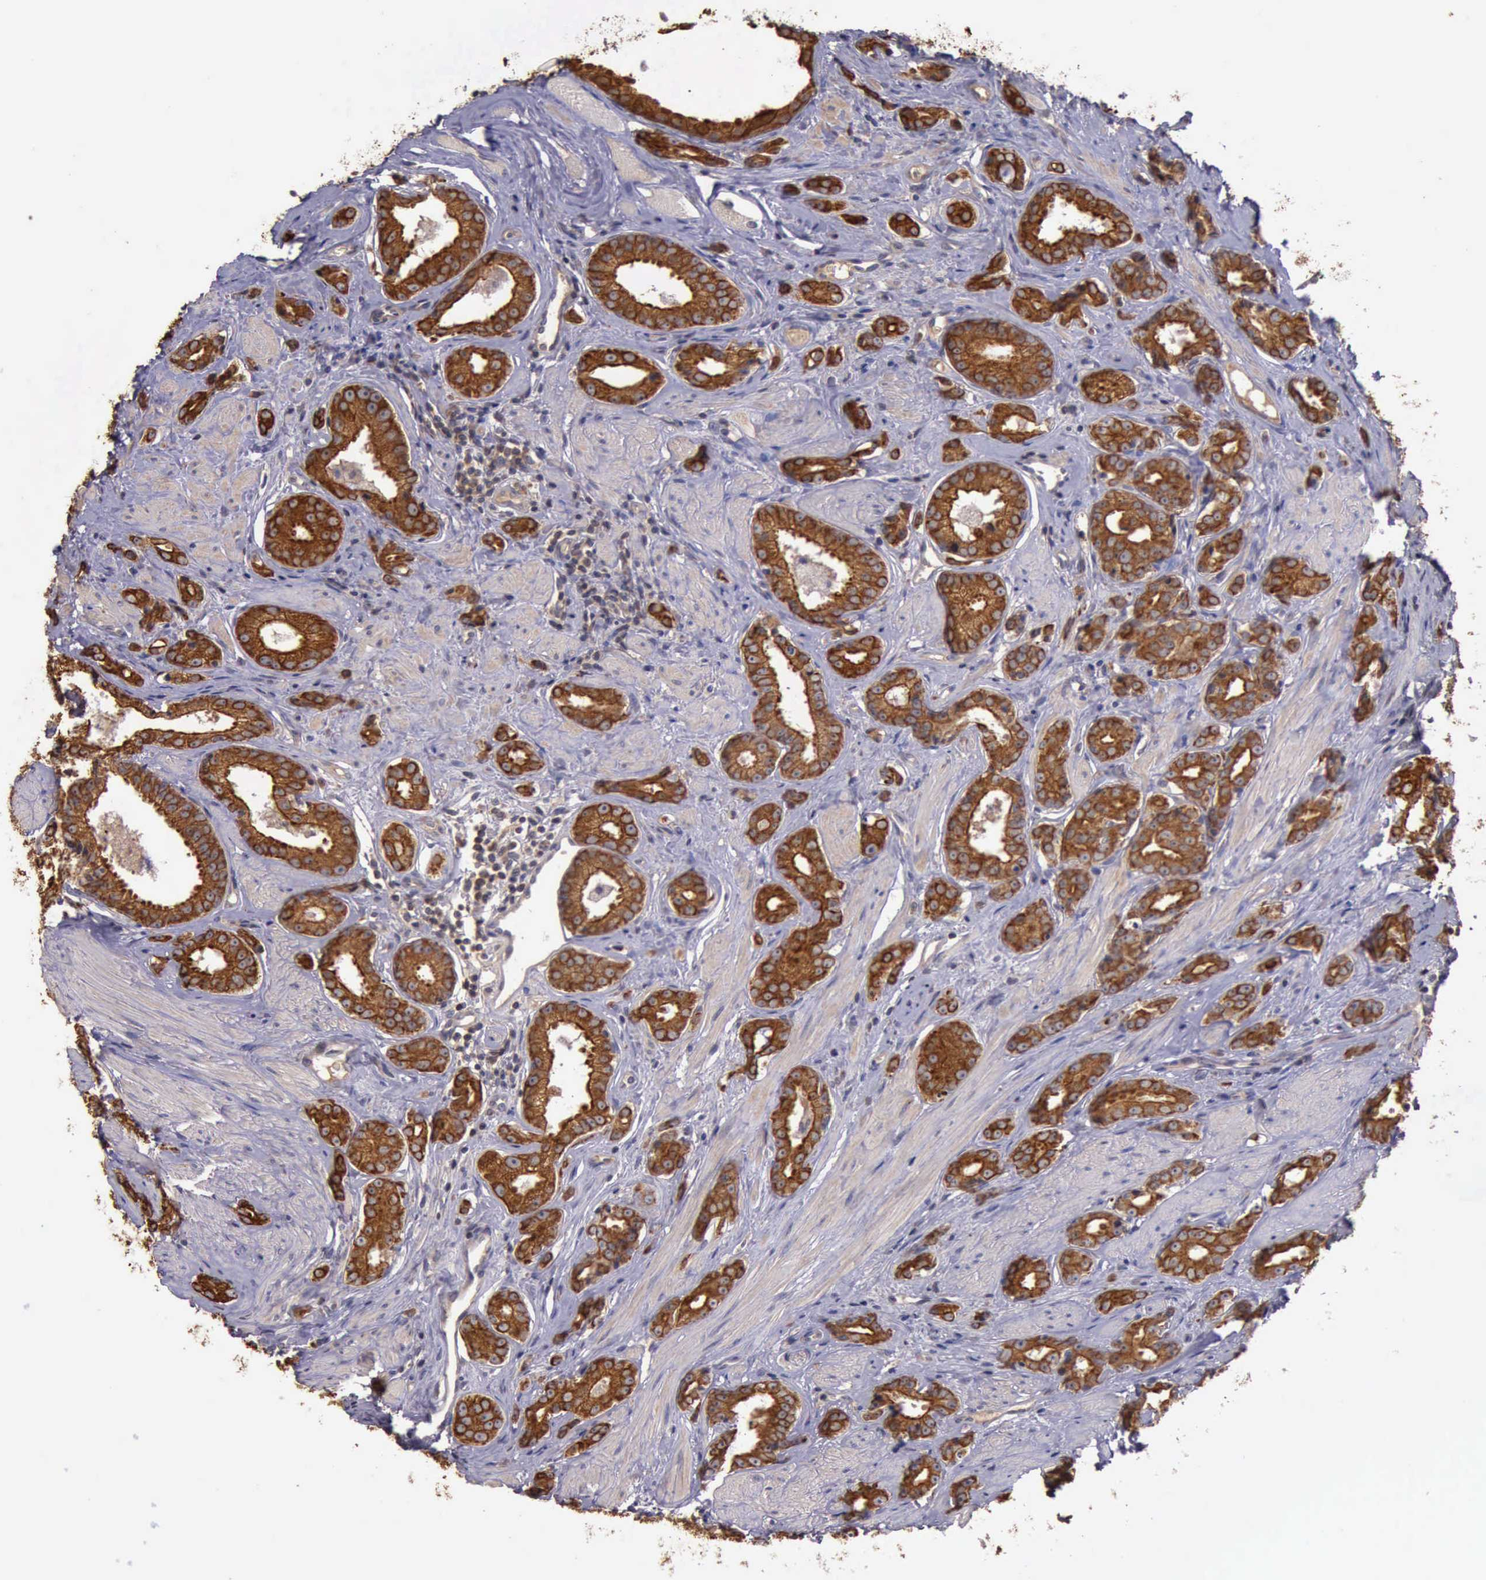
{"staining": {"intensity": "strong", "quantity": ">75%", "location": "cytoplasmic/membranous"}, "tissue": "prostate cancer", "cell_type": "Tumor cells", "image_type": "cancer", "snomed": [{"axis": "morphology", "description": "Adenocarcinoma, Medium grade"}, {"axis": "topography", "description": "Prostate"}], "caption": "This histopathology image shows adenocarcinoma (medium-grade) (prostate) stained with immunohistochemistry to label a protein in brown. The cytoplasmic/membranous of tumor cells show strong positivity for the protein. Nuclei are counter-stained blue.", "gene": "RAB39B", "patient": {"sex": "male", "age": 53}}